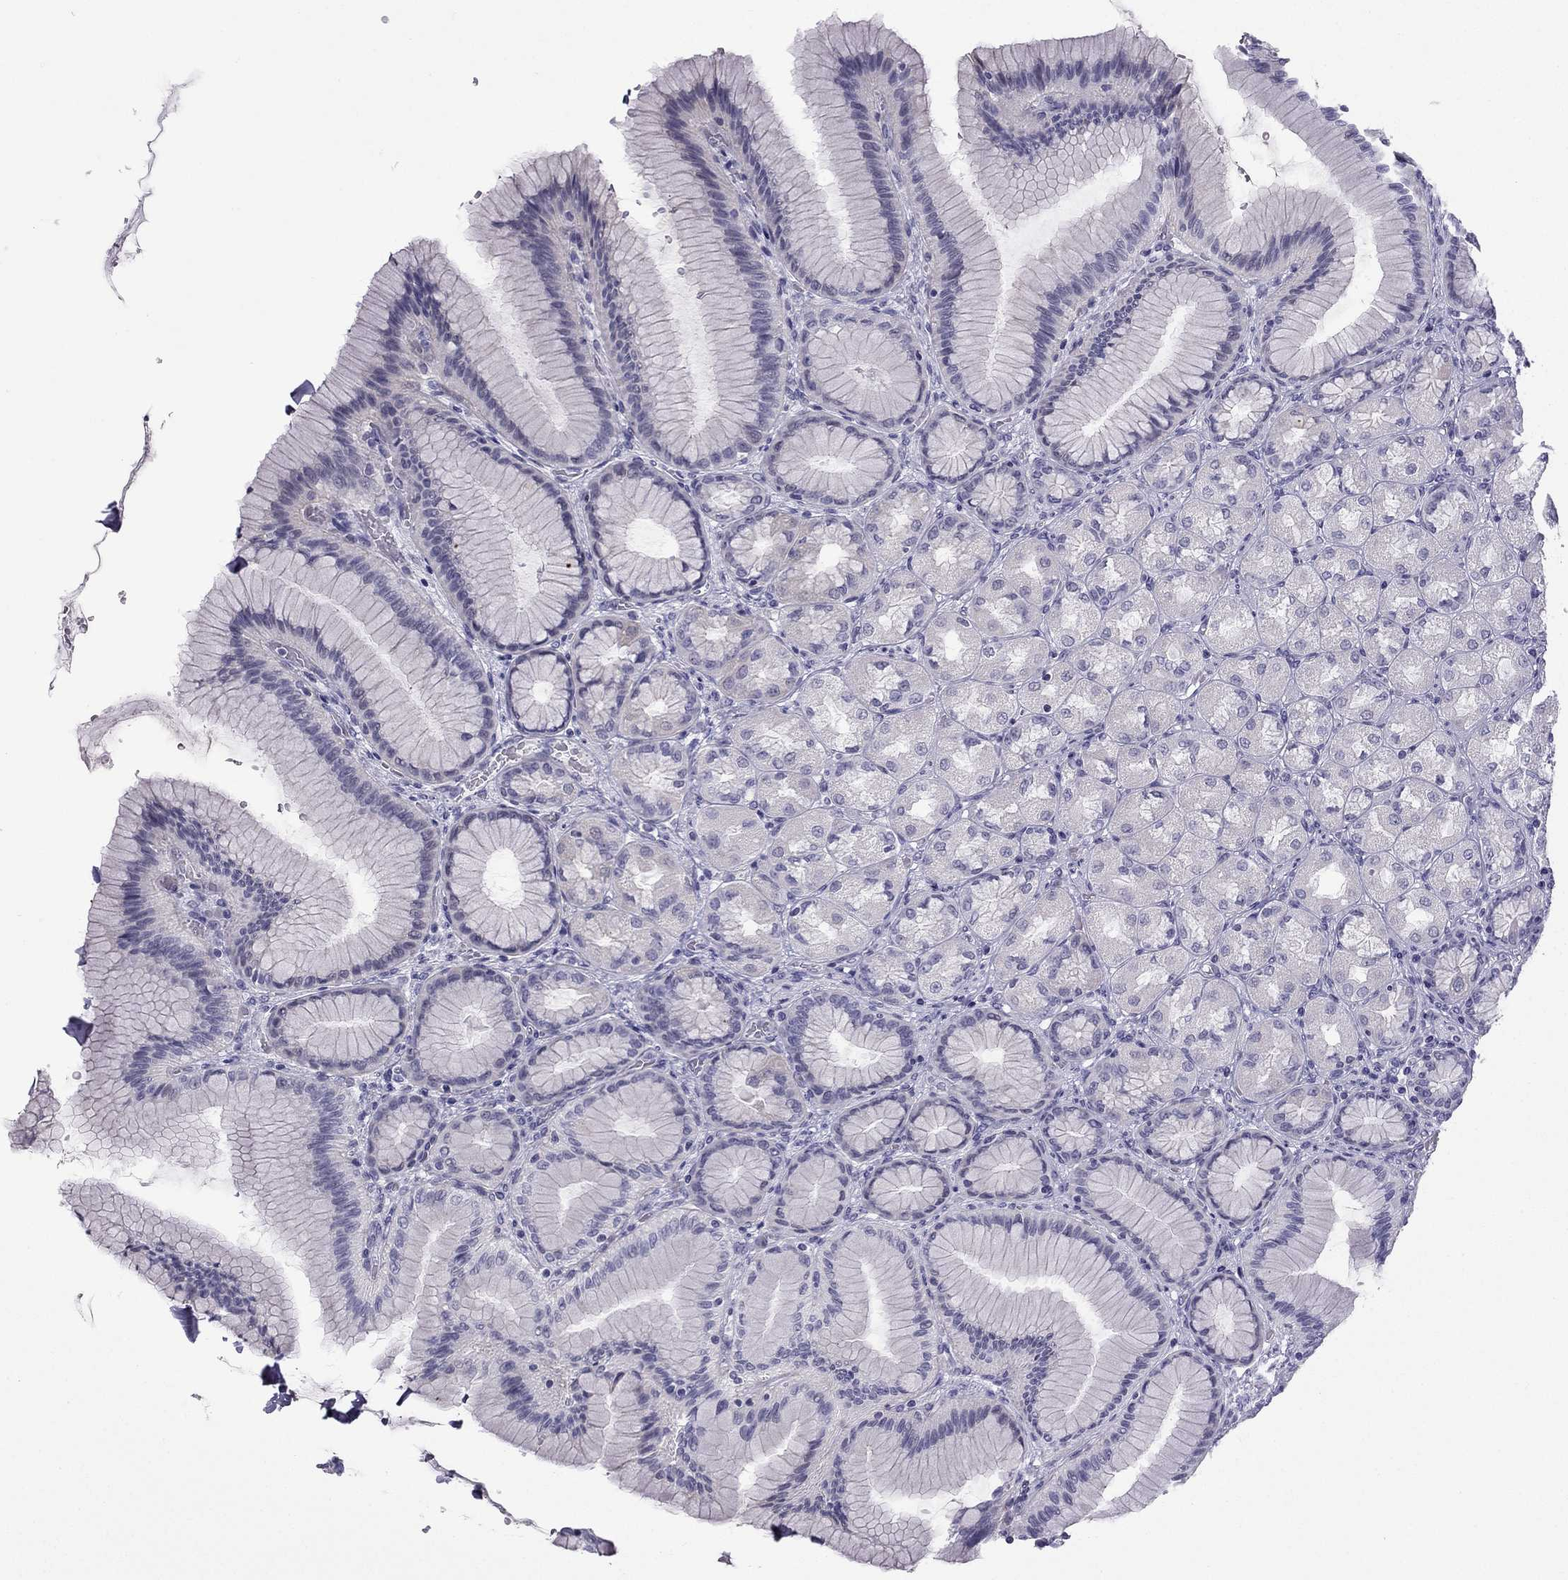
{"staining": {"intensity": "negative", "quantity": "none", "location": "none"}, "tissue": "stomach", "cell_type": "Glandular cells", "image_type": "normal", "snomed": [{"axis": "morphology", "description": "Normal tissue, NOS"}, {"axis": "morphology", "description": "Adenocarcinoma, NOS"}, {"axis": "morphology", "description": "Adenocarcinoma, High grade"}, {"axis": "topography", "description": "Stomach, upper"}, {"axis": "topography", "description": "Stomach"}], "caption": "Immunohistochemistry (IHC) micrograph of unremarkable stomach stained for a protein (brown), which demonstrates no staining in glandular cells. The staining was performed using DAB (3,3'-diaminobenzidine) to visualize the protein expression in brown, while the nuclei were stained in blue with hematoxylin (Magnification: 20x).", "gene": "CFAP53", "patient": {"sex": "female", "age": 65}}